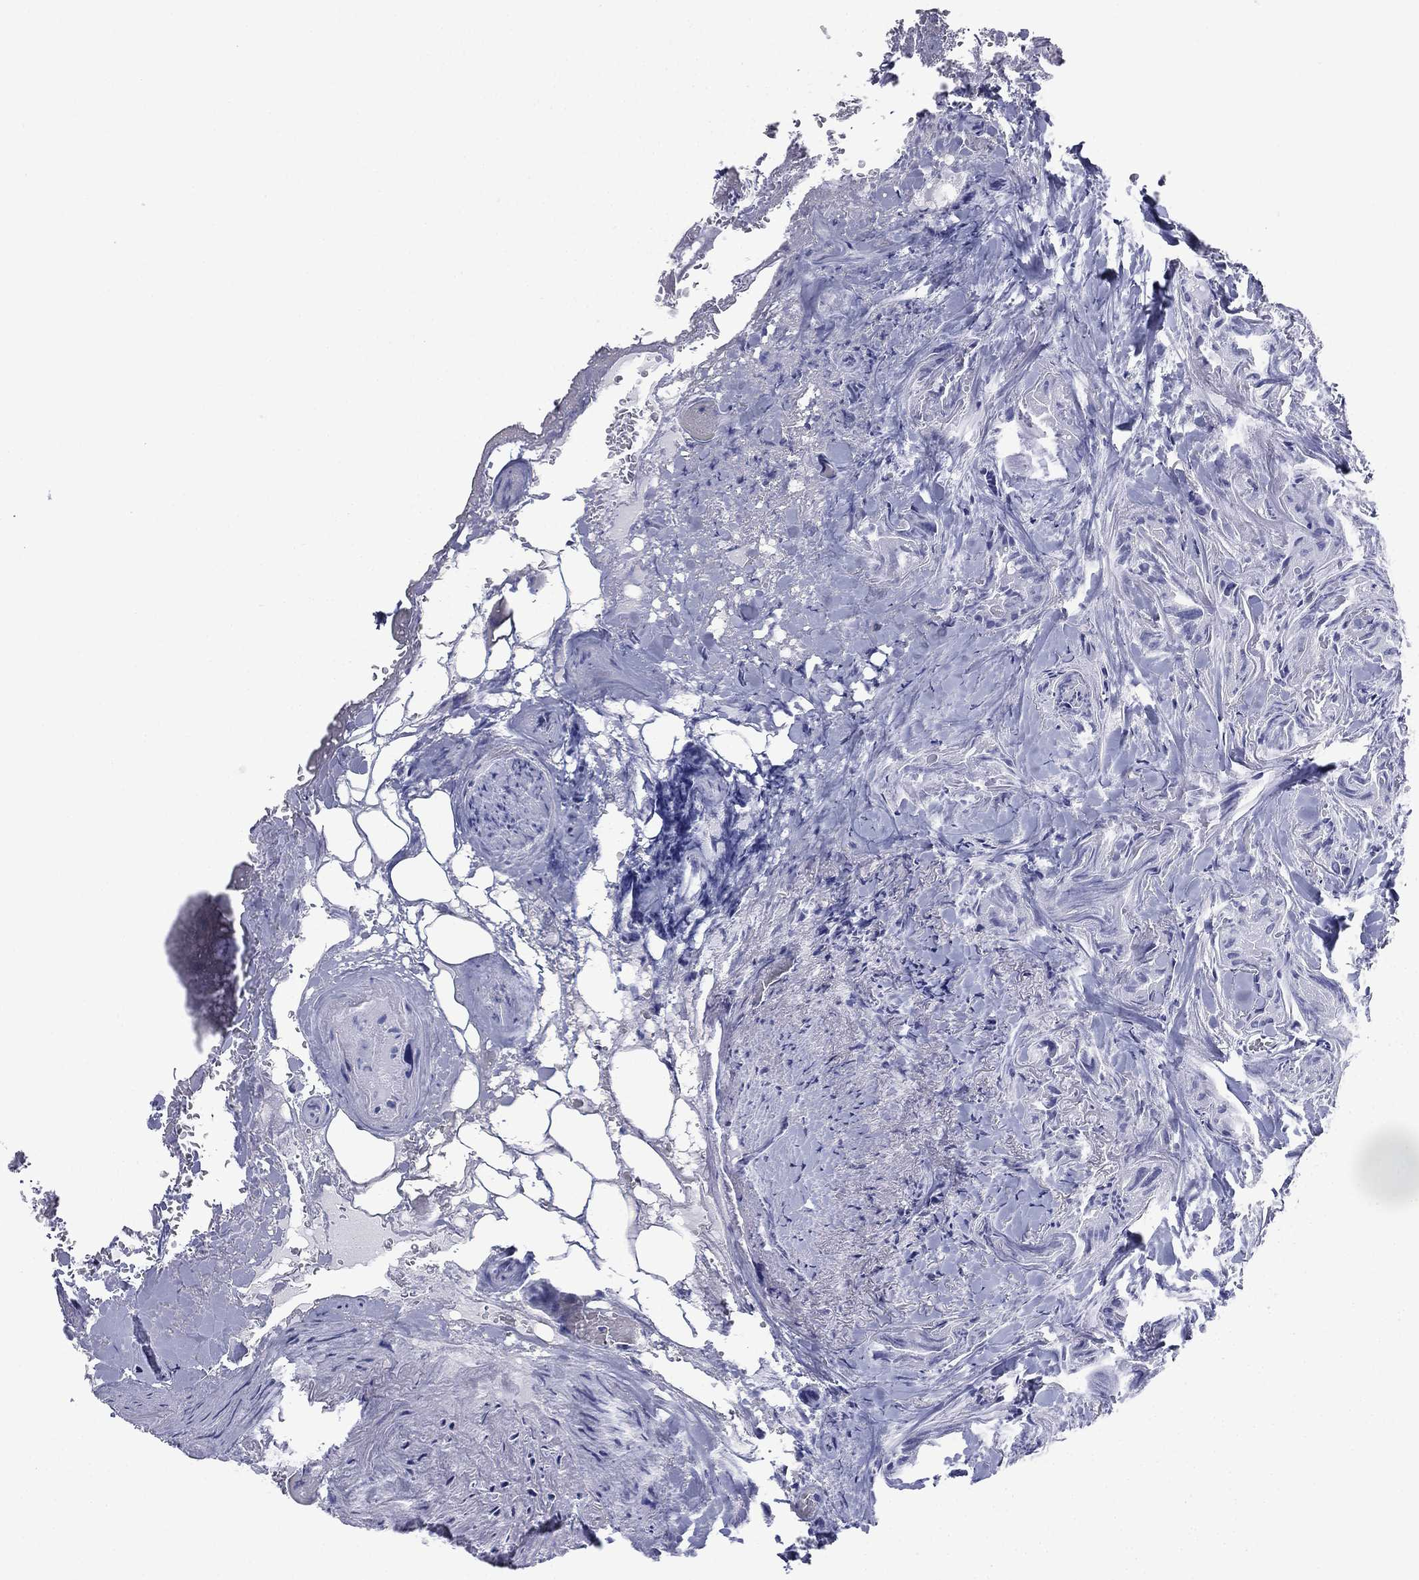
{"staining": {"intensity": "negative", "quantity": "none", "location": "none"}, "tissue": "thyroid cancer", "cell_type": "Tumor cells", "image_type": "cancer", "snomed": [{"axis": "morphology", "description": "Normal tissue, NOS"}, {"axis": "morphology", "description": "Papillary adenocarcinoma, NOS"}, {"axis": "topography", "description": "Thyroid gland"}], "caption": "There is no significant expression in tumor cells of thyroid papillary adenocarcinoma.", "gene": "FCER2", "patient": {"sex": "female", "age": 66}}